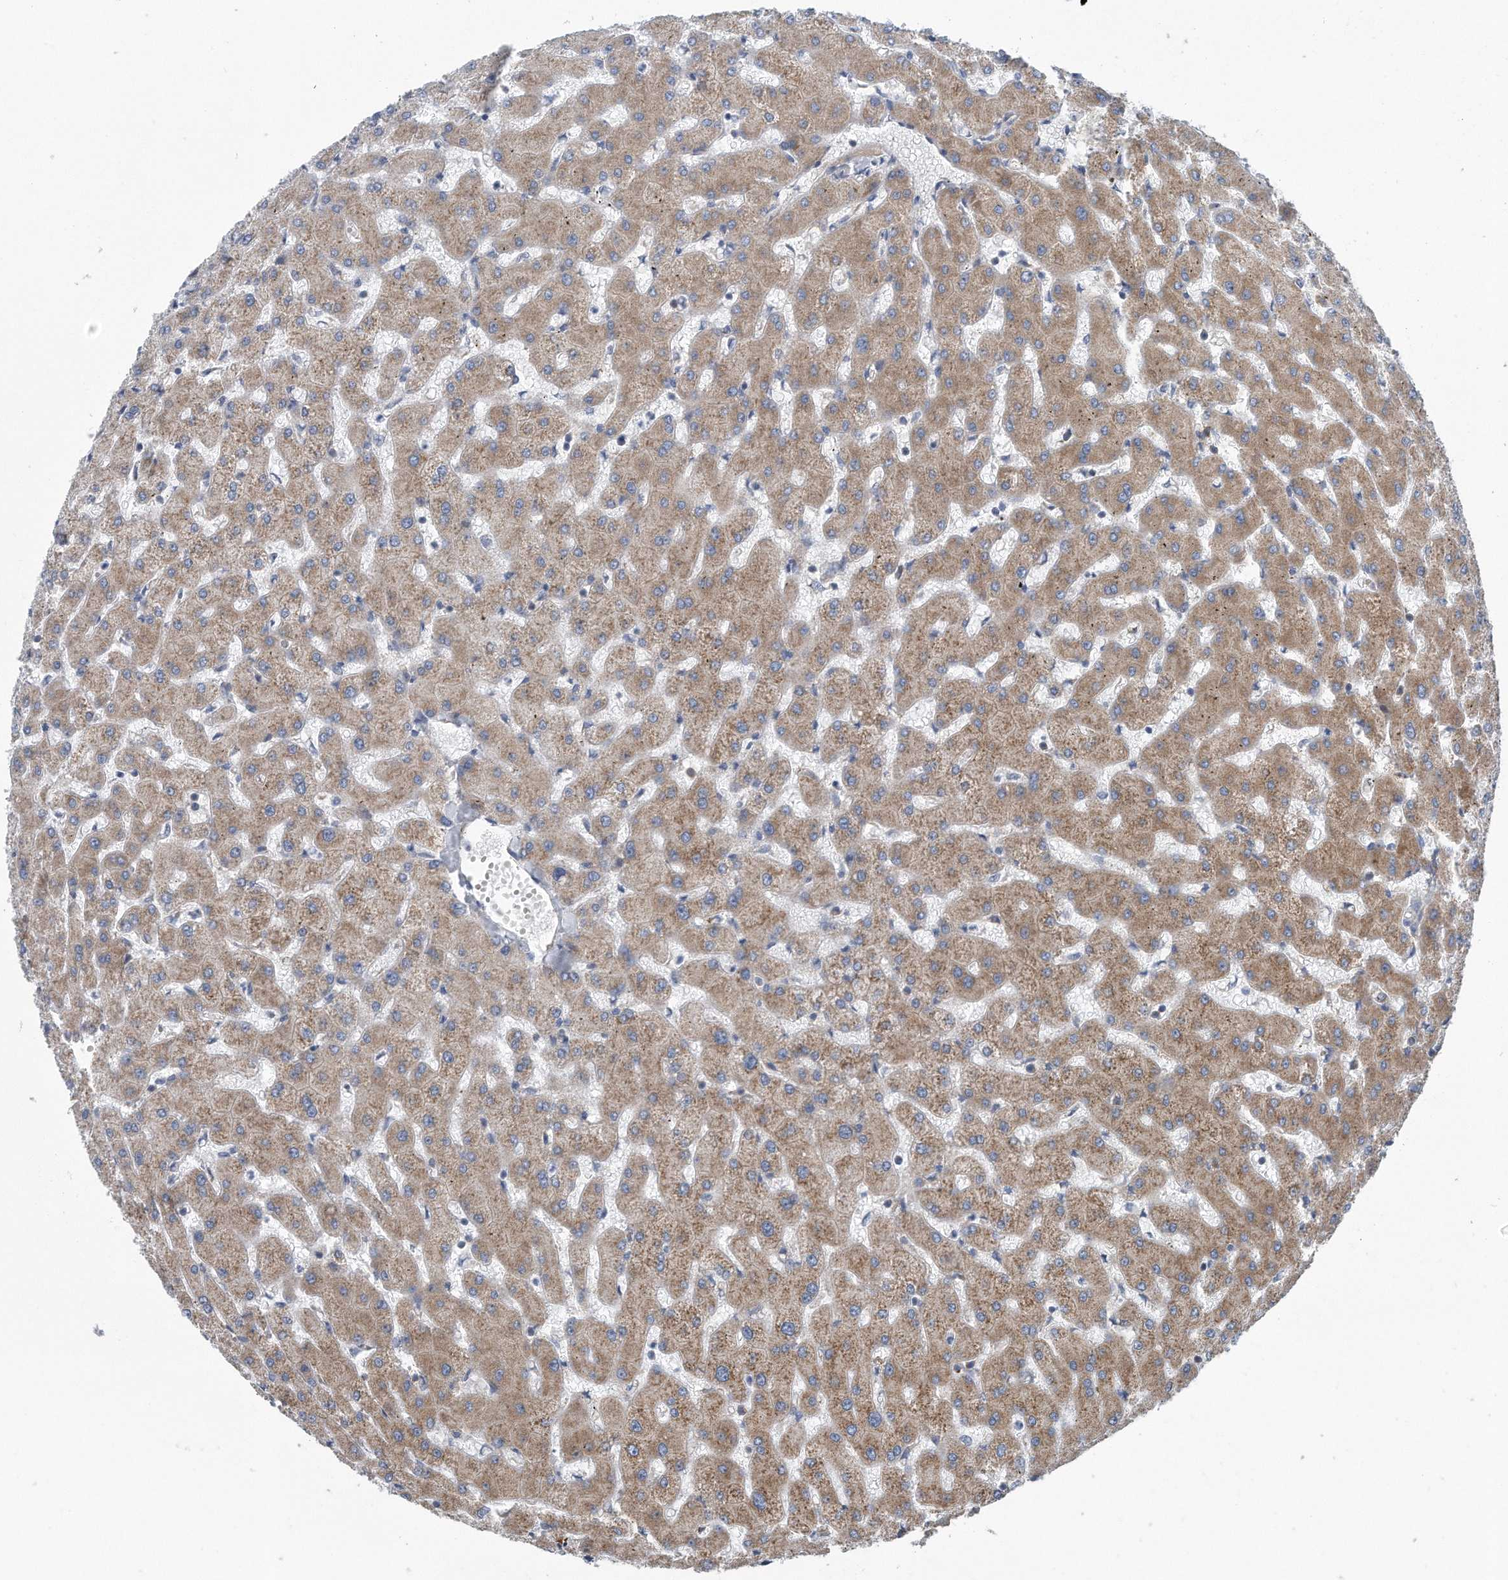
{"staining": {"intensity": "negative", "quantity": "none", "location": "none"}, "tissue": "liver", "cell_type": "Cholangiocytes", "image_type": "normal", "snomed": [{"axis": "morphology", "description": "Normal tissue, NOS"}, {"axis": "topography", "description": "Liver"}], "caption": "This is a micrograph of IHC staining of unremarkable liver, which shows no staining in cholangiocytes. Nuclei are stained in blue.", "gene": "RPL26L1", "patient": {"sex": "female", "age": 63}}